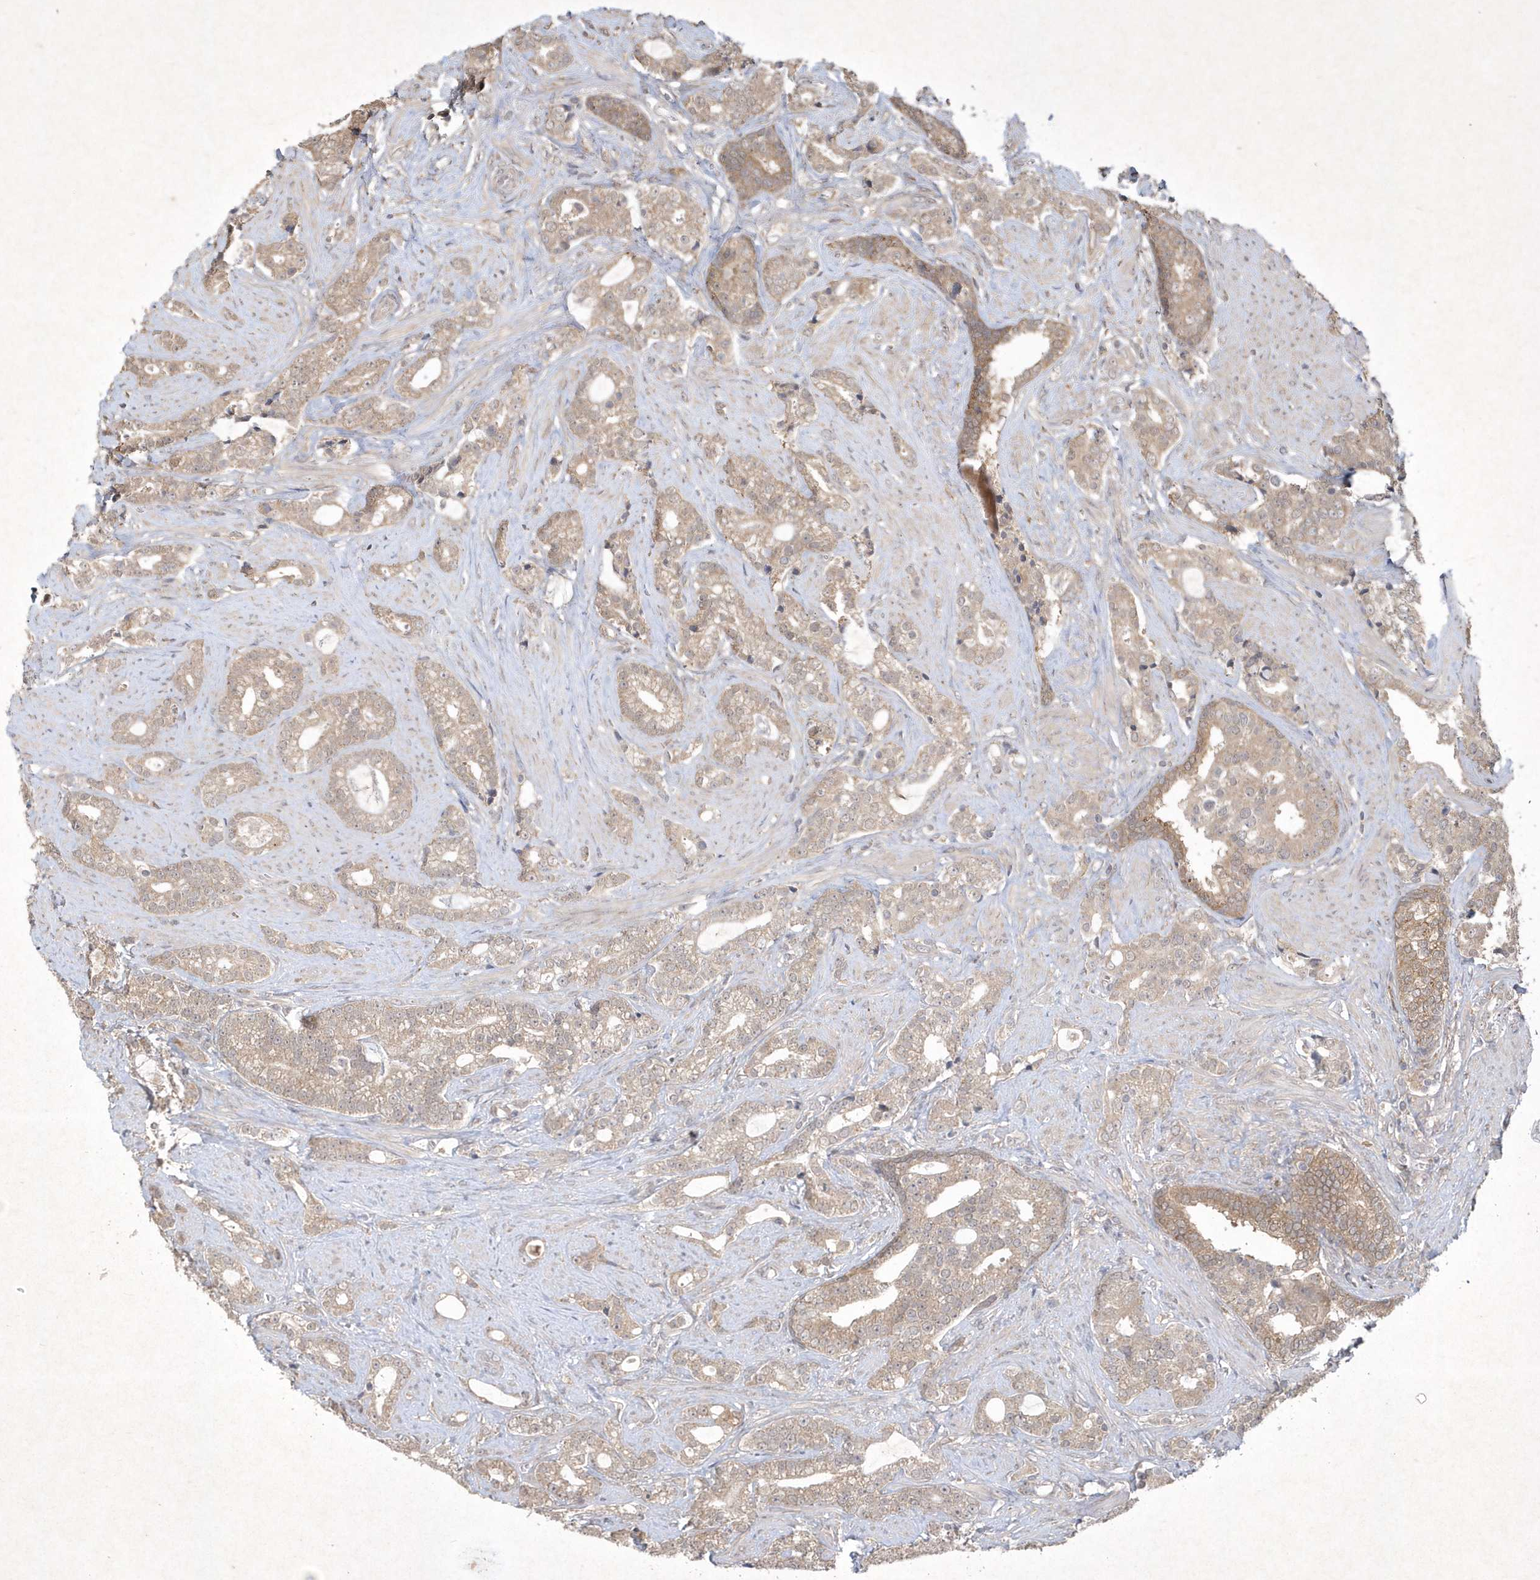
{"staining": {"intensity": "weak", "quantity": ">75%", "location": "cytoplasmic/membranous"}, "tissue": "prostate cancer", "cell_type": "Tumor cells", "image_type": "cancer", "snomed": [{"axis": "morphology", "description": "Adenocarcinoma, High grade"}, {"axis": "topography", "description": "Prostate and seminal vesicle, NOS"}], "caption": "High-grade adenocarcinoma (prostate) tissue displays weak cytoplasmic/membranous expression in about >75% of tumor cells", "gene": "AKR7A2", "patient": {"sex": "male", "age": 67}}